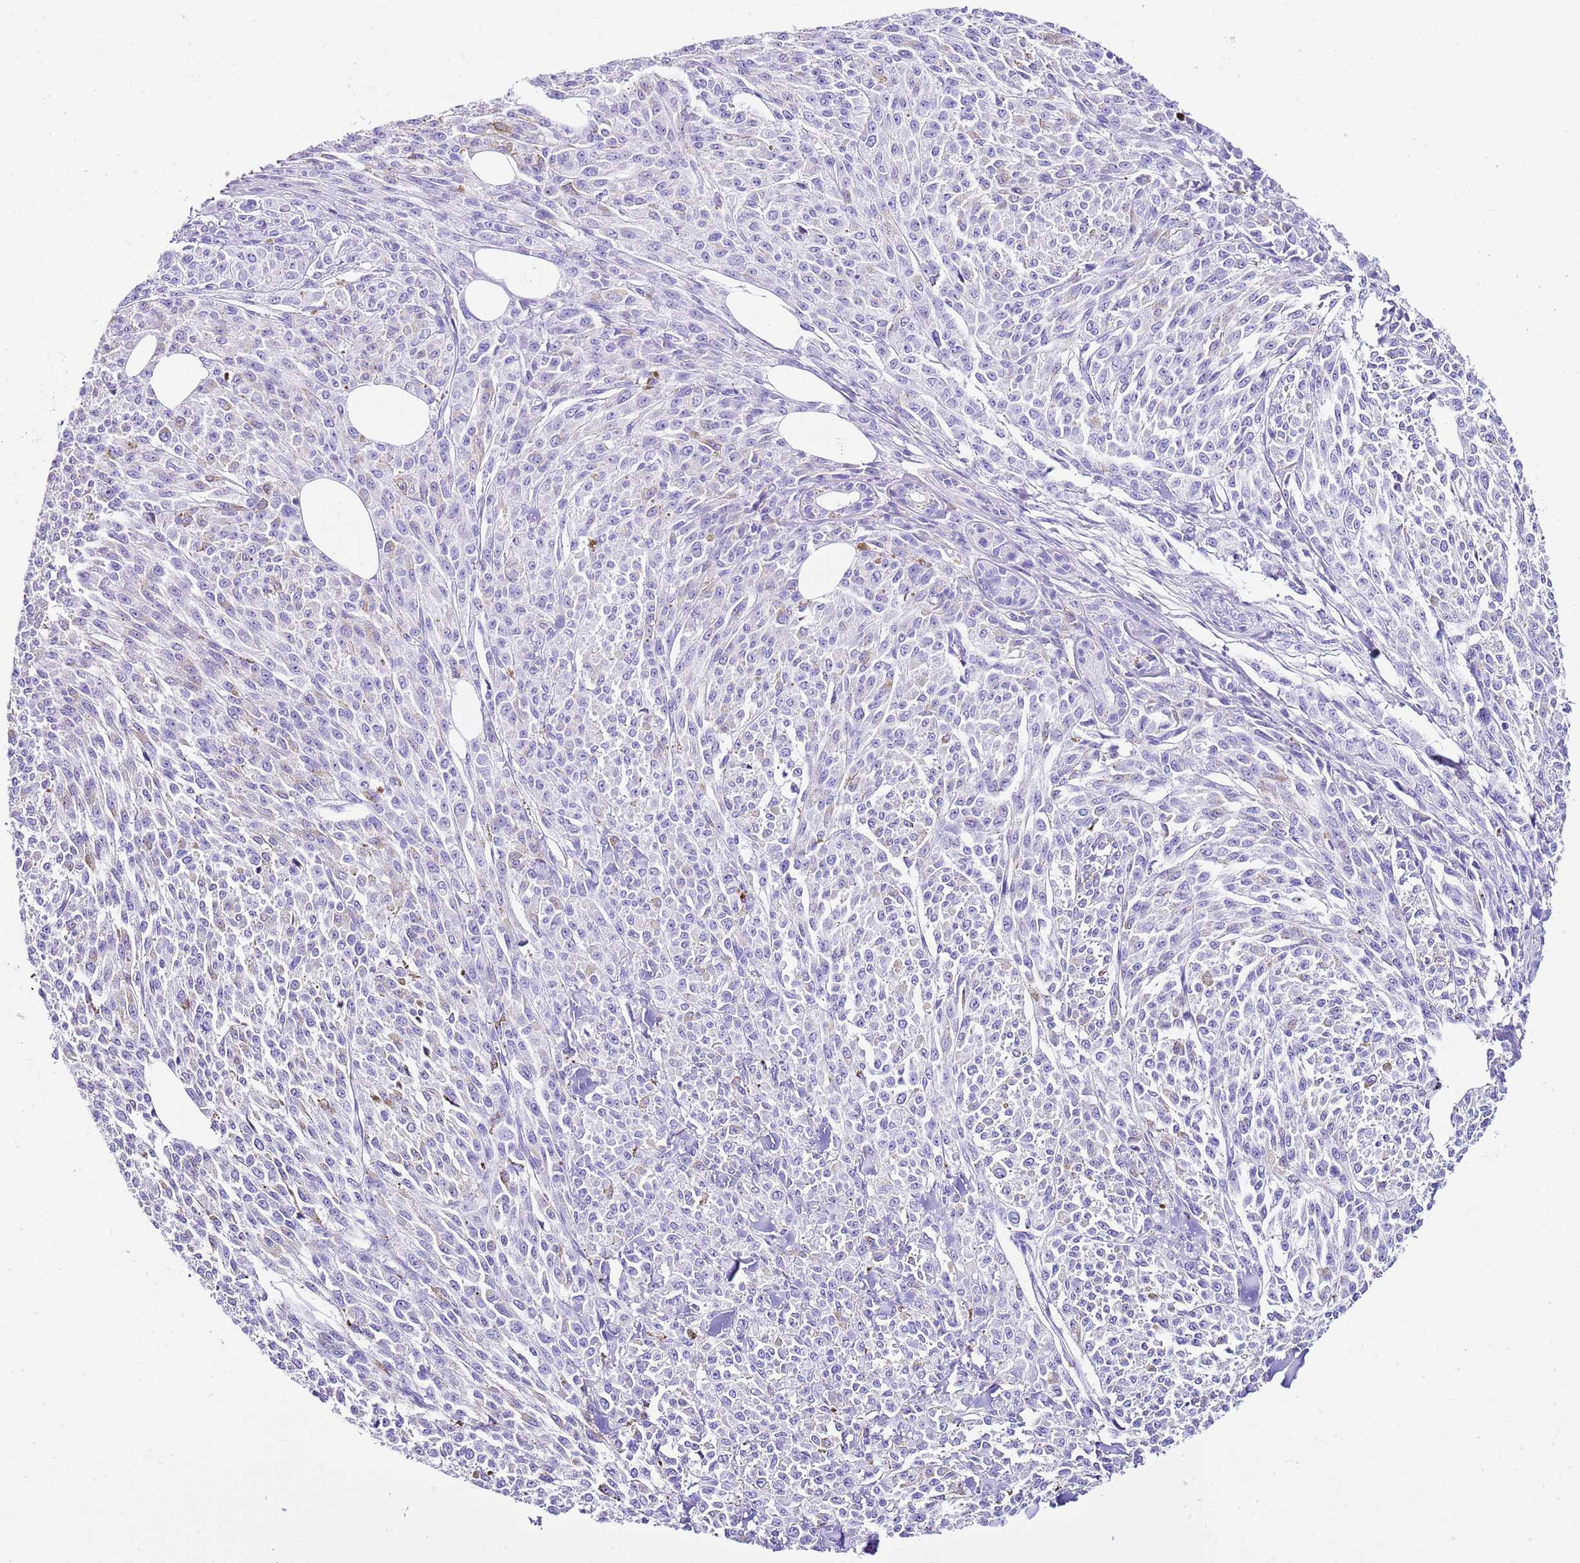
{"staining": {"intensity": "negative", "quantity": "none", "location": "none"}, "tissue": "melanoma", "cell_type": "Tumor cells", "image_type": "cancer", "snomed": [{"axis": "morphology", "description": "Malignant melanoma, NOS"}, {"axis": "topography", "description": "Skin"}], "caption": "A high-resolution micrograph shows IHC staining of melanoma, which demonstrates no significant staining in tumor cells.", "gene": "KCNC1", "patient": {"sex": "female", "age": 52}}